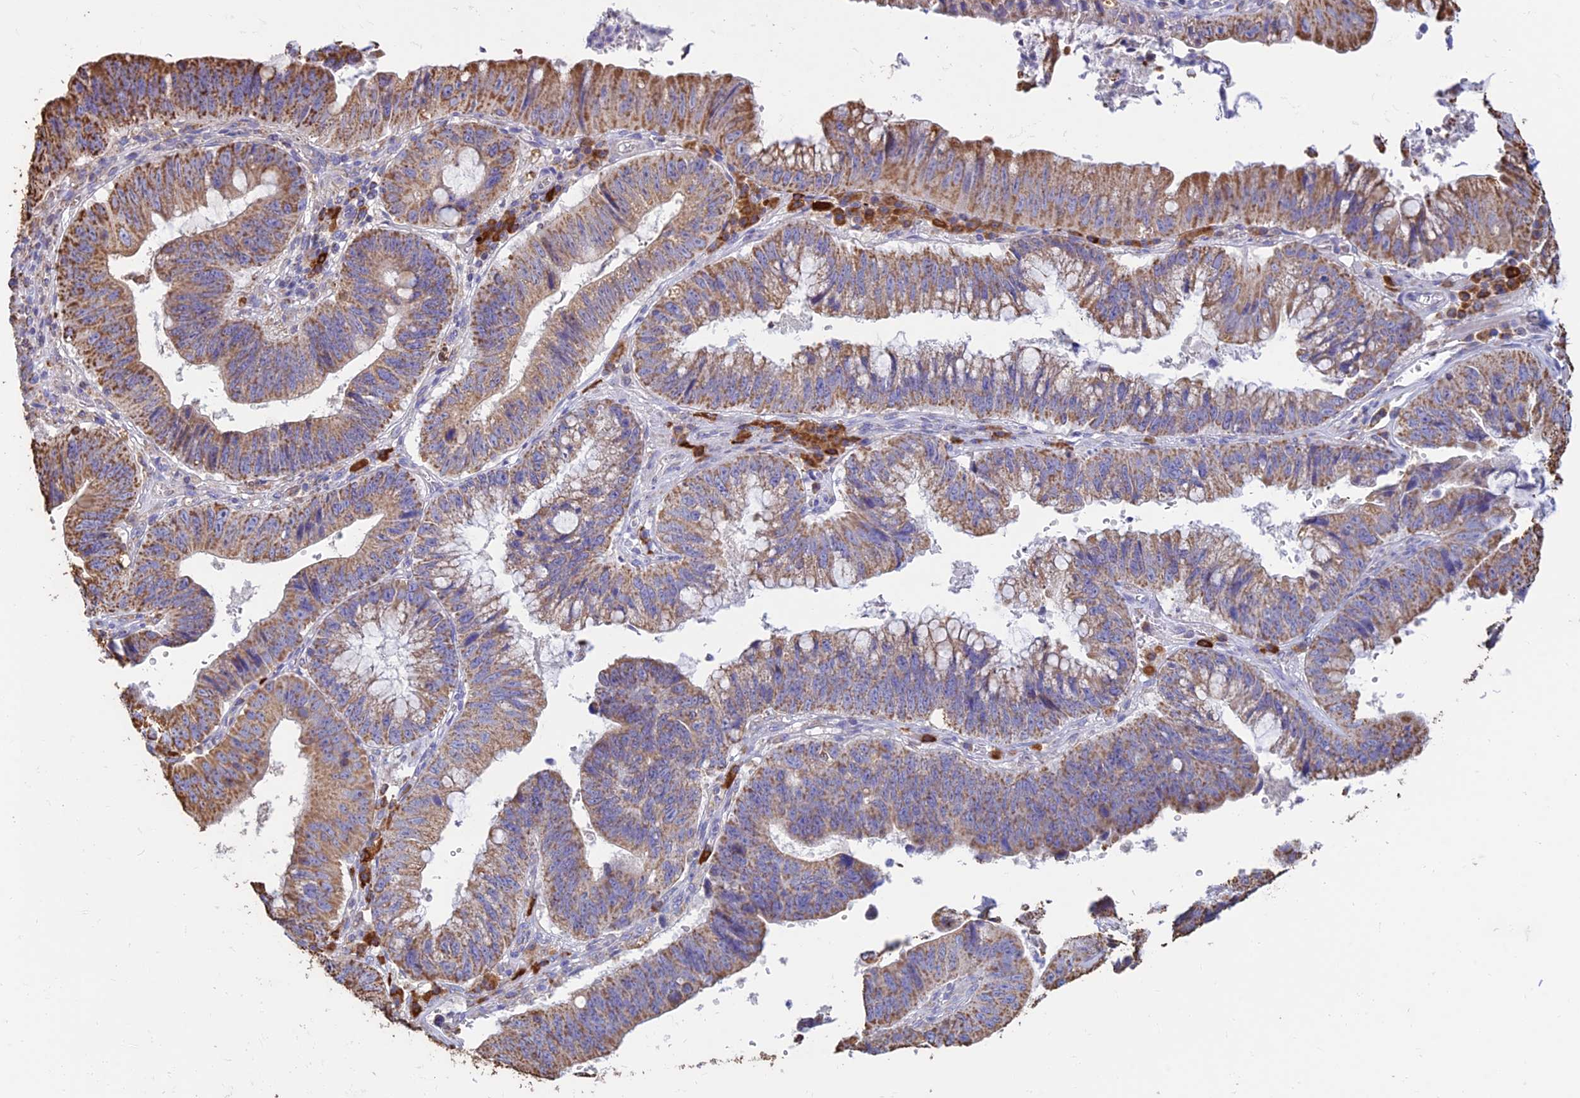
{"staining": {"intensity": "moderate", "quantity": ">75%", "location": "cytoplasmic/membranous"}, "tissue": "stomach cancer", "cell_type": "Tumor cells", "image_type": "cancer", "snomed": [{"axis": "morphology", "description": "Adenocarcinoma, NOS"}, {"axis": "topography", "description": "Stomach"}], "caption": "Human stomach adenocarcinoma stained with a brown dye displays moderate cytoplasmic/membranous positive staining in approximately >75% of tumor cells.", "gene": "OR2W3", "patient": {"sex": "male", "age": 59}}